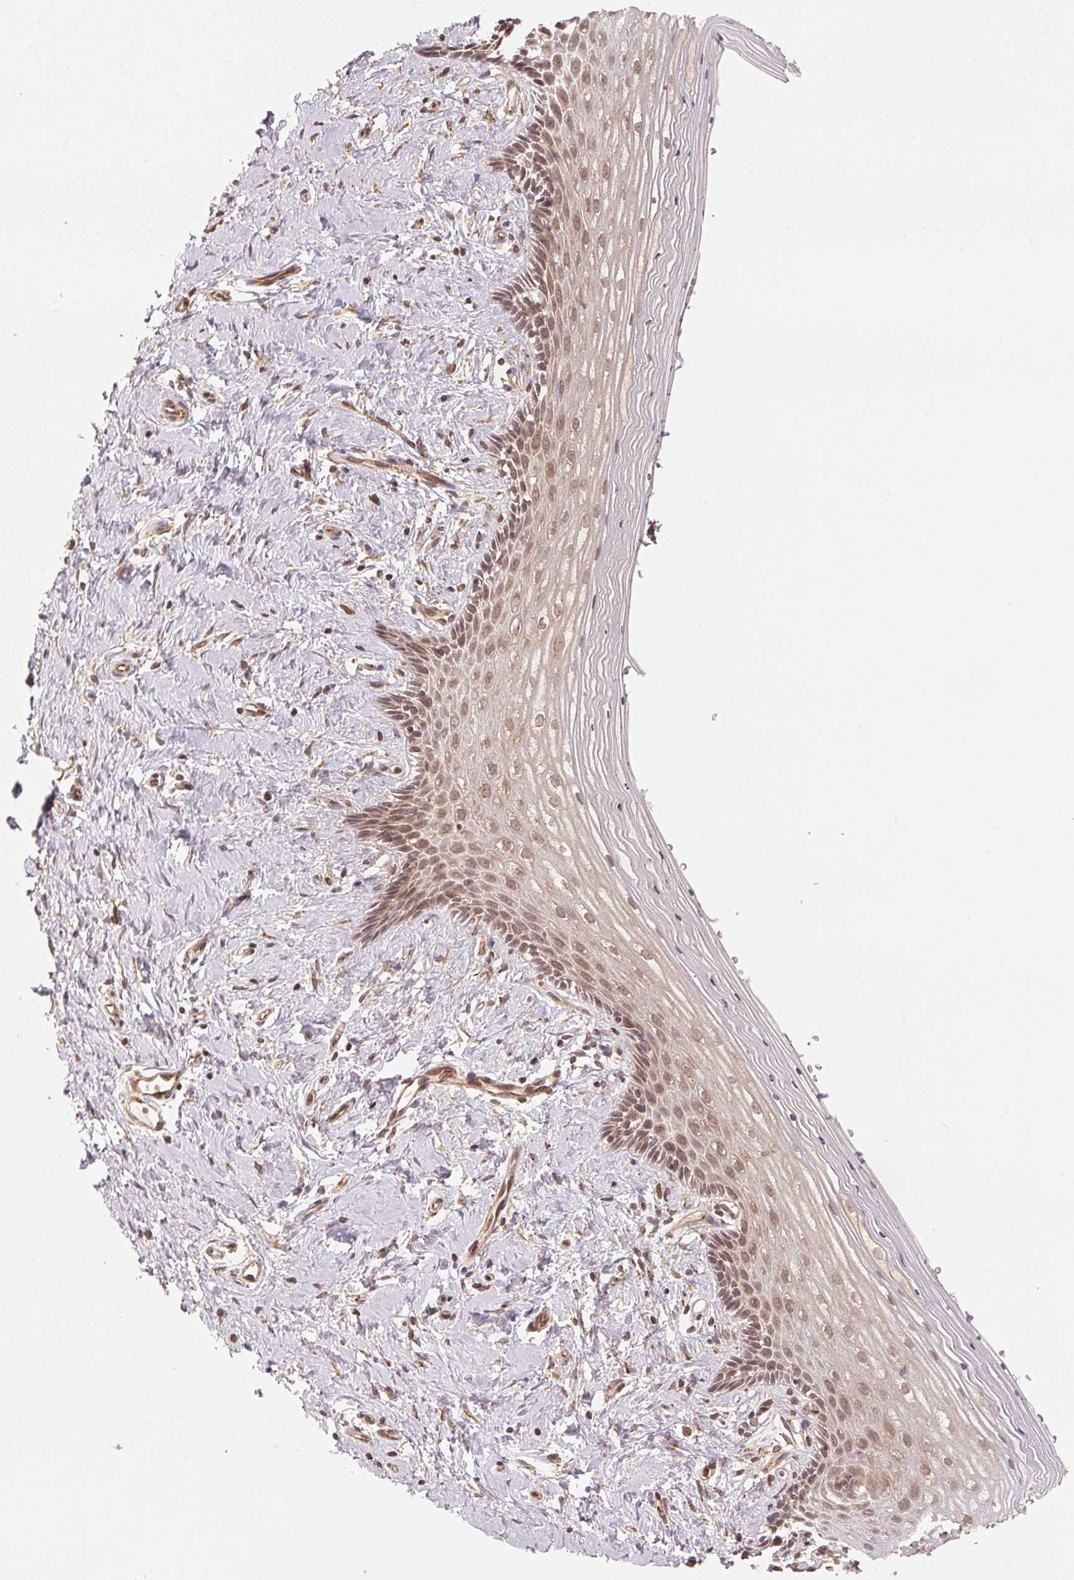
{"staining": {"intensity": "weak", "quantity": "25%-75%", "location": "cytoplasmic/membranous"}, "tissue": "vagina", "cell_type": "Squamous epithelial cells", "image_type": "normal", "snomed": [{"axis": "morphology", "description": "Normal tissue, NOS"}, {"axis": "topography", "description": "Vagina"}], "caption": "Immunohistochemistry of benign human vagina displays low levels of weak cytoplasmic/membranous positivity in approximately 25%-75% of squamous epithelial cells.", "gene": "STRN4", "patient": {"sex": "female", "age": 42}}